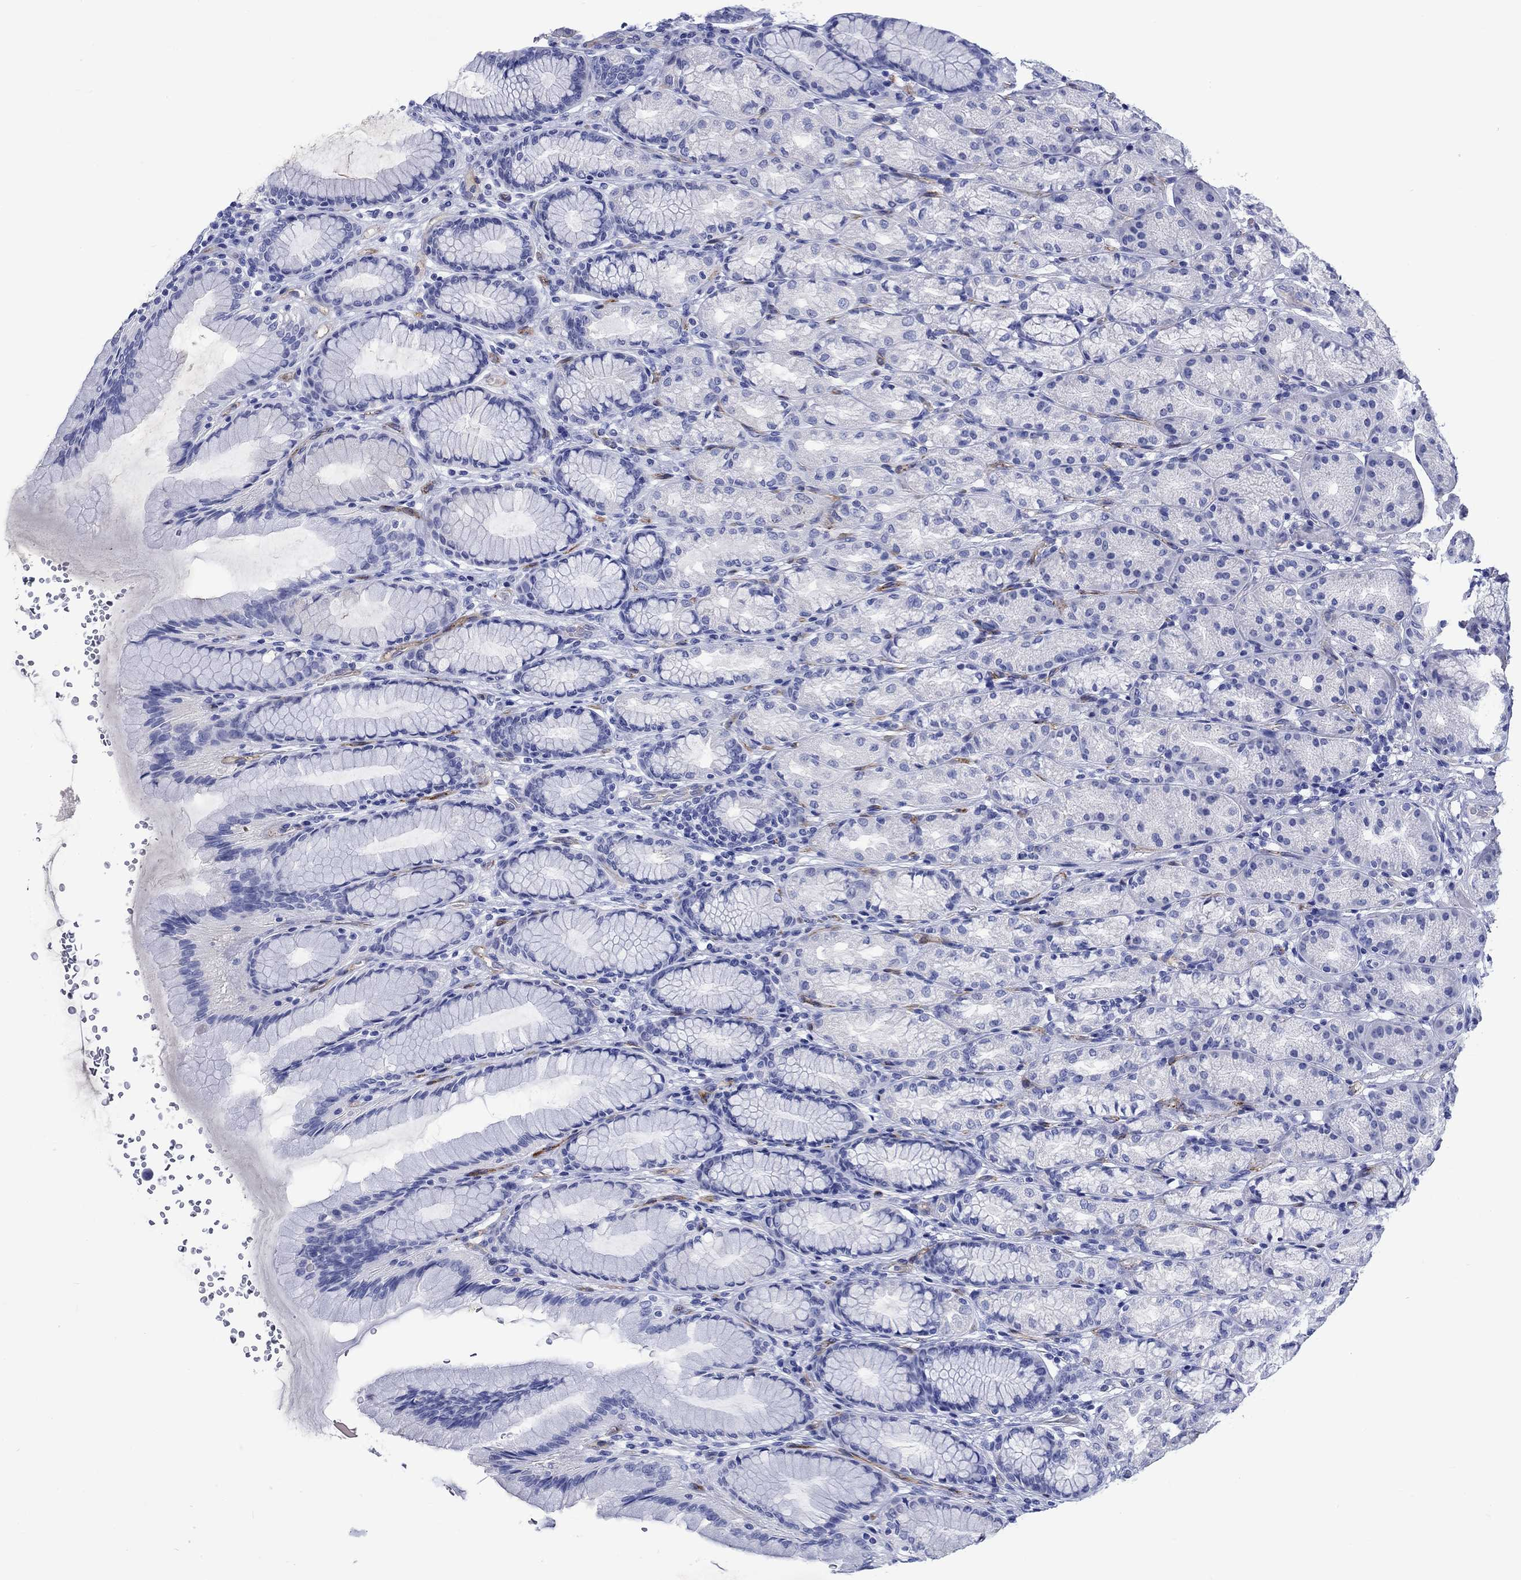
{"staining": {"intensity": "weak", "quantity": "<25%", "location": "cytoplasmic/membranous"}, "tissue": "stomach", "cell_type": "Glandular cells", "image_type": "normal", "snomed": [{"axis": "morphology", "description": "Normal tissue, NOS"}, {"axis": "morphology", "description": "Adenocarcinoma, NOS"}, {"axis": "topography", "description": "Stomach"}], "caption": "The photomicrograph demonstrates no significant positivity in glandular cells of stomach.", "gene": "CACNG3", "patient": {"sex": "female", "age": 79}}